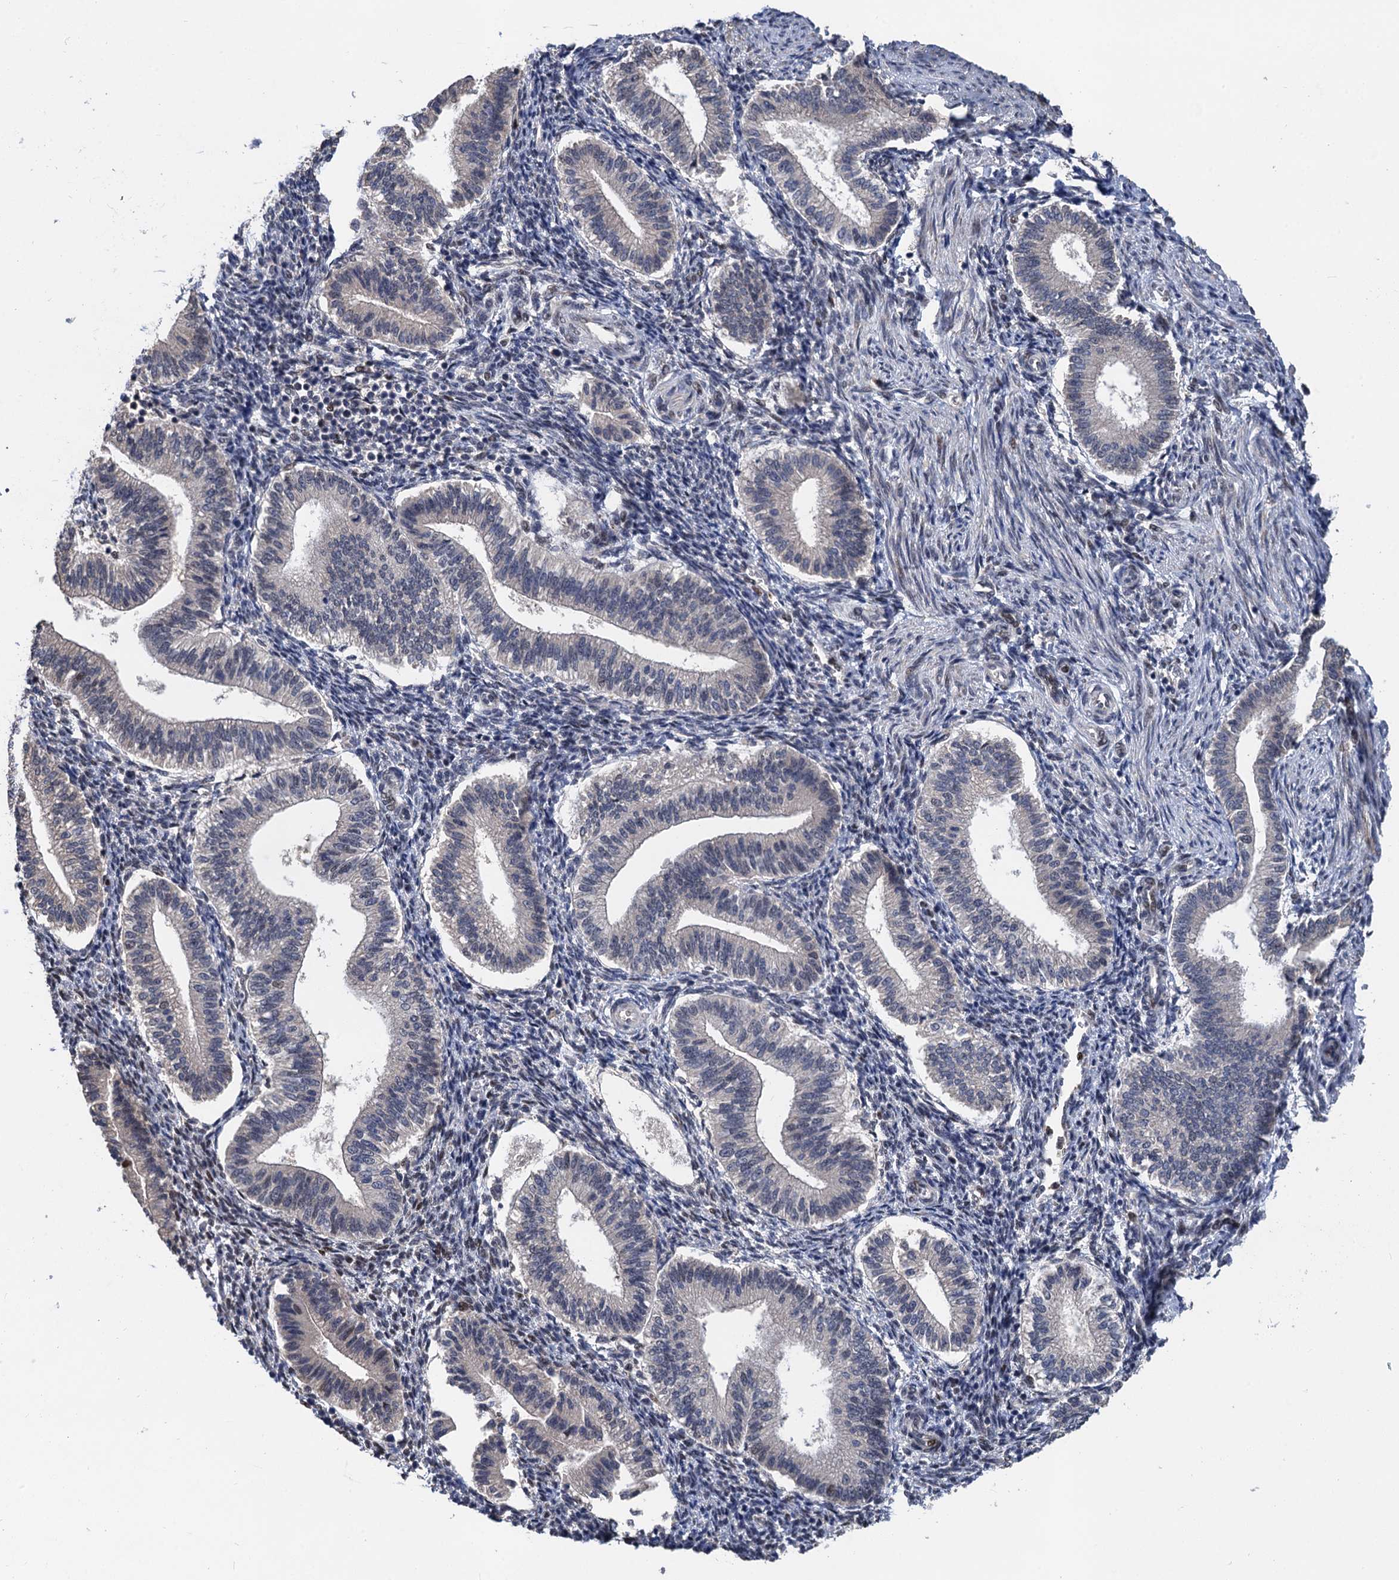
{"staining": {"intensity": "moderate", "quantity": "<25%", "location": "nuclear"}, "tissue": "endometrium", "cell_type": "Cells in endometrial stroma", "image_type": "normal", "snomed": [{"axis": "morphology", "description": "Normal tissue, NOS"}, {"axis": "topography", "description": "Endometrium"}], "caption": "Immunohistochemical staining of normal human endometrium exhibits <25% levels of moderate nuclear protein expression in approximately <25% of cells in endometrial stroma. (DAB IHC, brown staining for protein, blue staining for nuclei).", "gene": "TSEN34", "patient": {"sex": "female", "age": 25}}